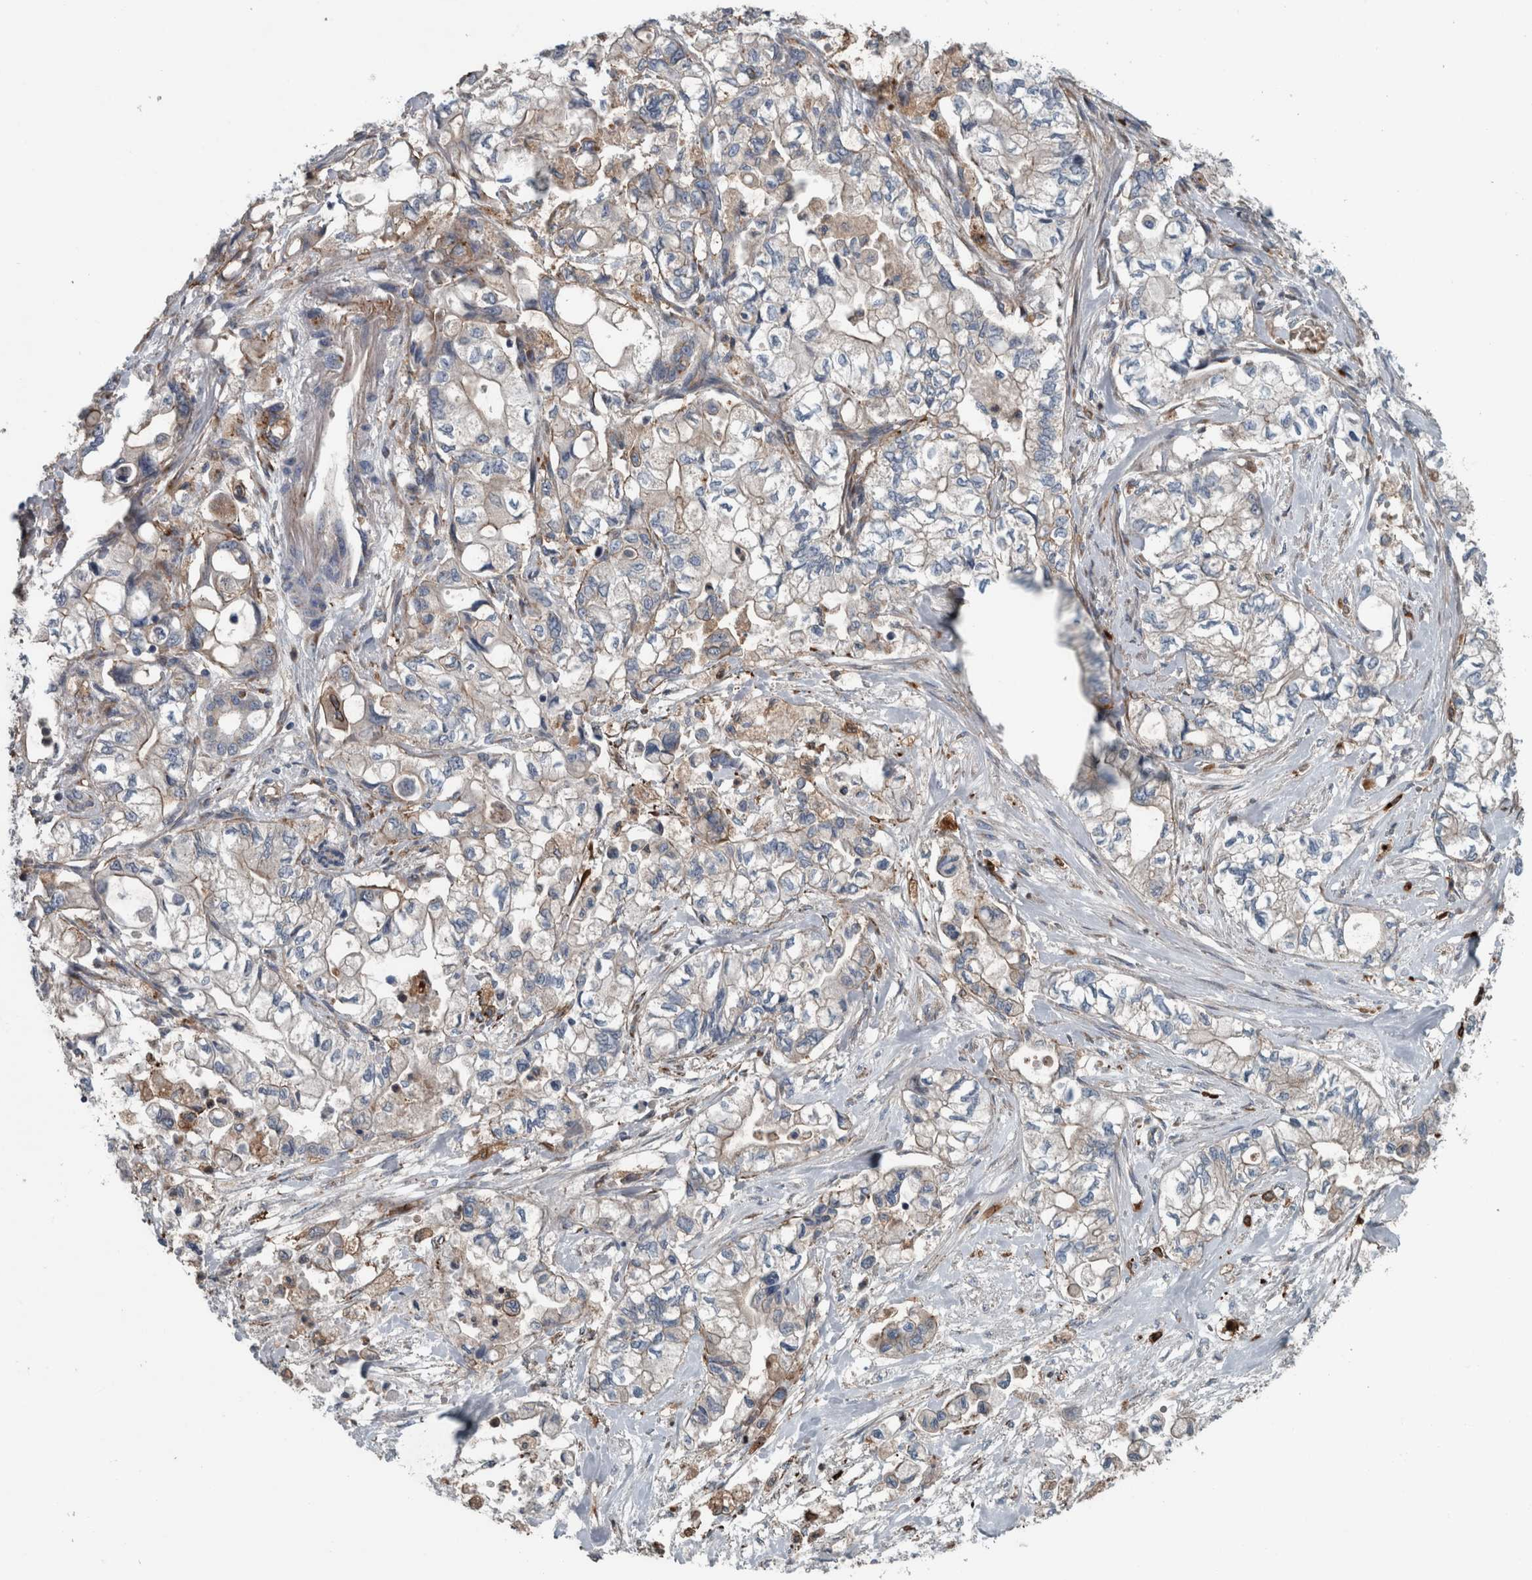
{"staining": {"intensity": "weak", "quantity": ">75%", "location": "cytoplasmic/membranous"}, "tissue": "pancreatic cancer", "cell_type": "Tumor cells", "image_type": "cancer", "snomed": [{"axis": "morphology", "description": "Adenocarcinoma, NOS"}, {"axis": "topography", "description": "Pancreas"}], "caption": "Tumor cells demonstrate low levels of weak cytoplasmic/membranous staining in approximately >75% of cells in human pancreatic cancer (adenocarcinoma). Using DAB (brown) and hematoxylin (blue) stains, captured at high magnification using brightfield microscopy.", "gene": "GLT8D2", "patient": {"sex": "male", "age": 79}}